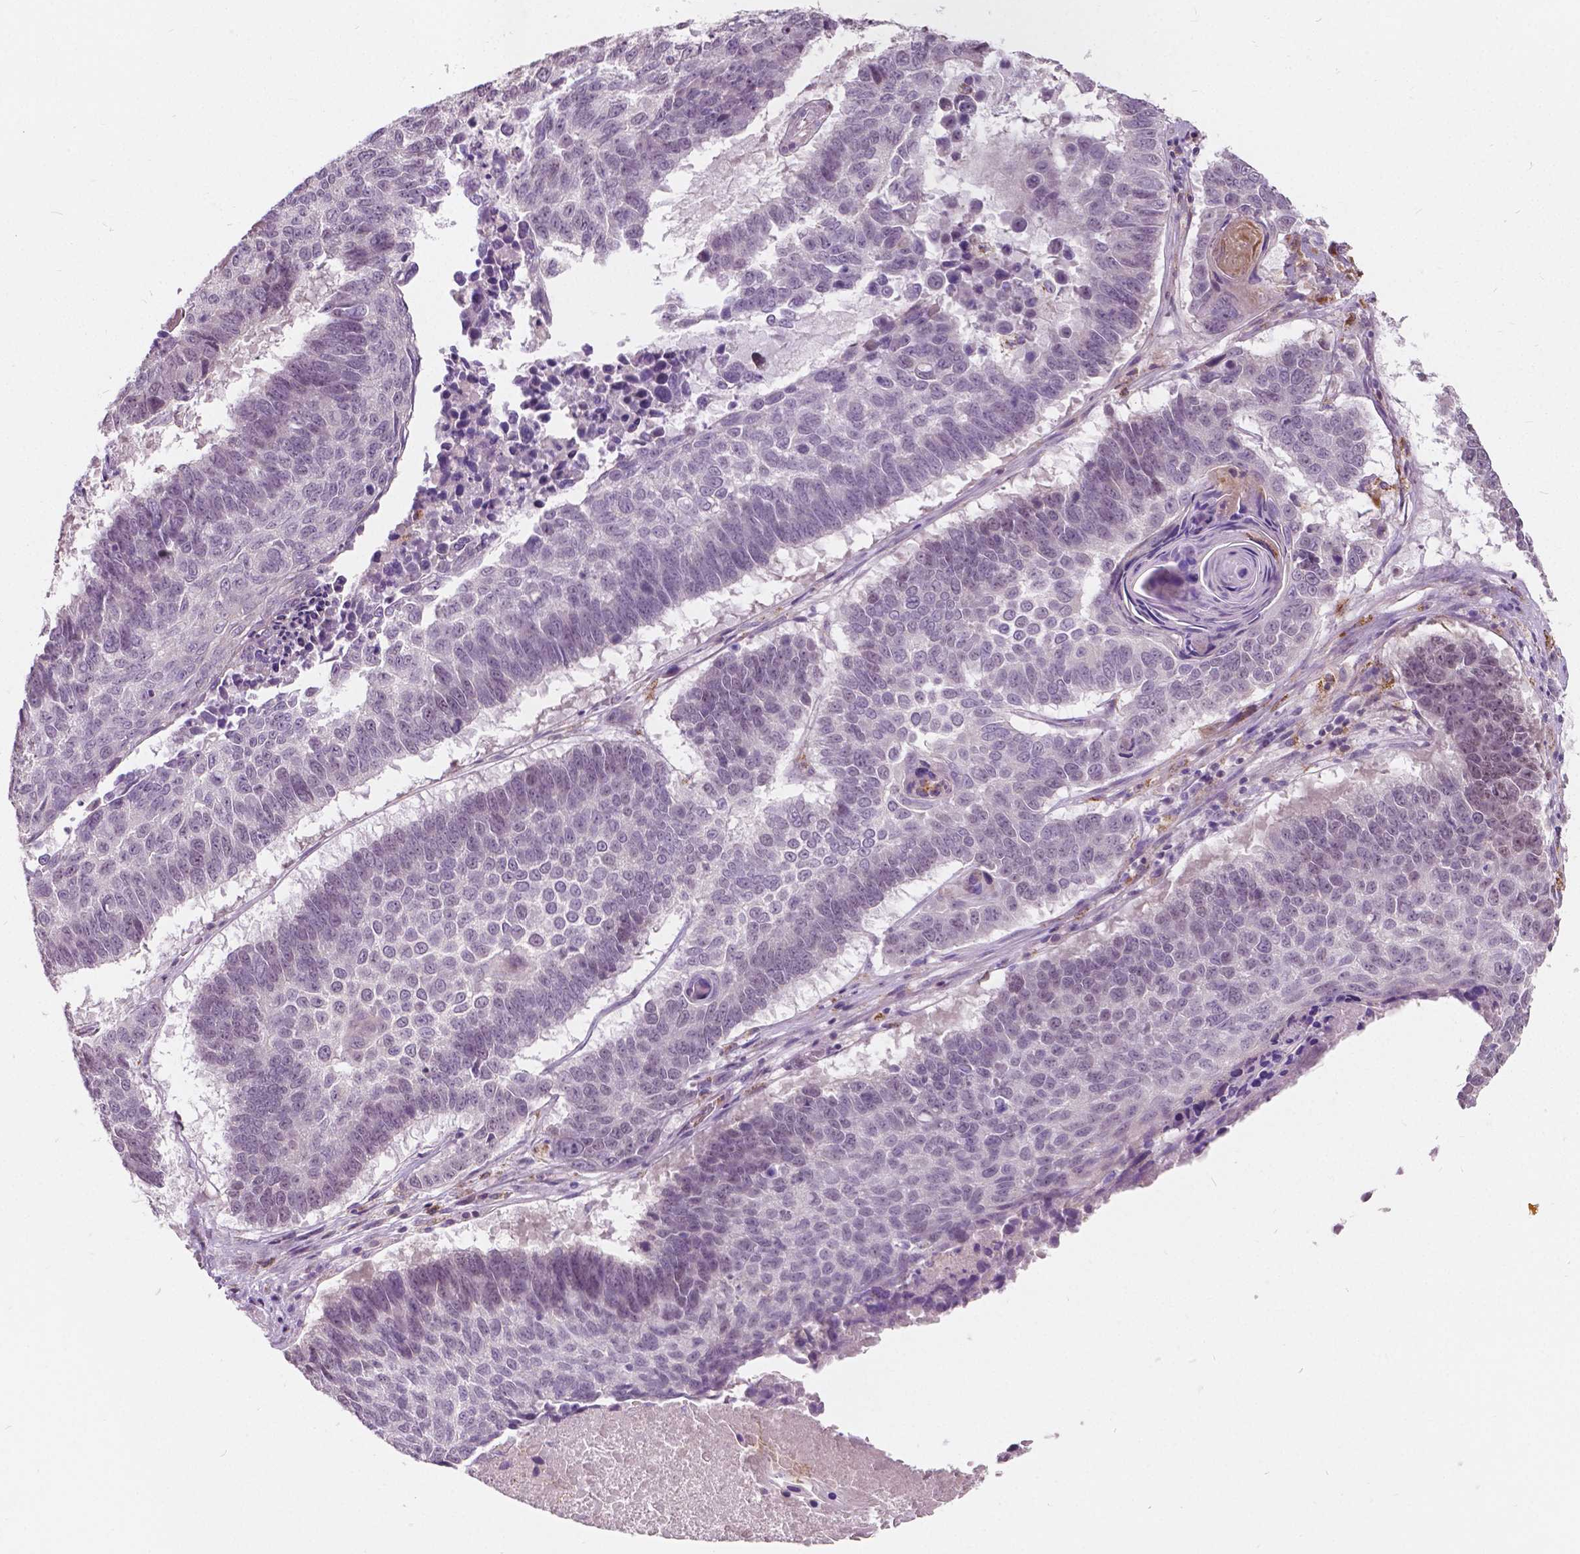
{"staining": {"intensity": "negative", "quantity": "none", "location": "none"}, "tissue": "lung cancer", "cell_type": "Tumor cells", "image_type": "cancer", "snomed": [{"axis": "morphology", "description": "Squamous cell carcinoma, NOS"}, {"axis": "topography", "description": "Lung"}], "caption": "This is an IHC histopathology image of lung cancer (squamous cell carcinoma). There is no positivity in tumor cells.", "gene": "DLX6", "patient": {"sex": "male", "age": 73}}